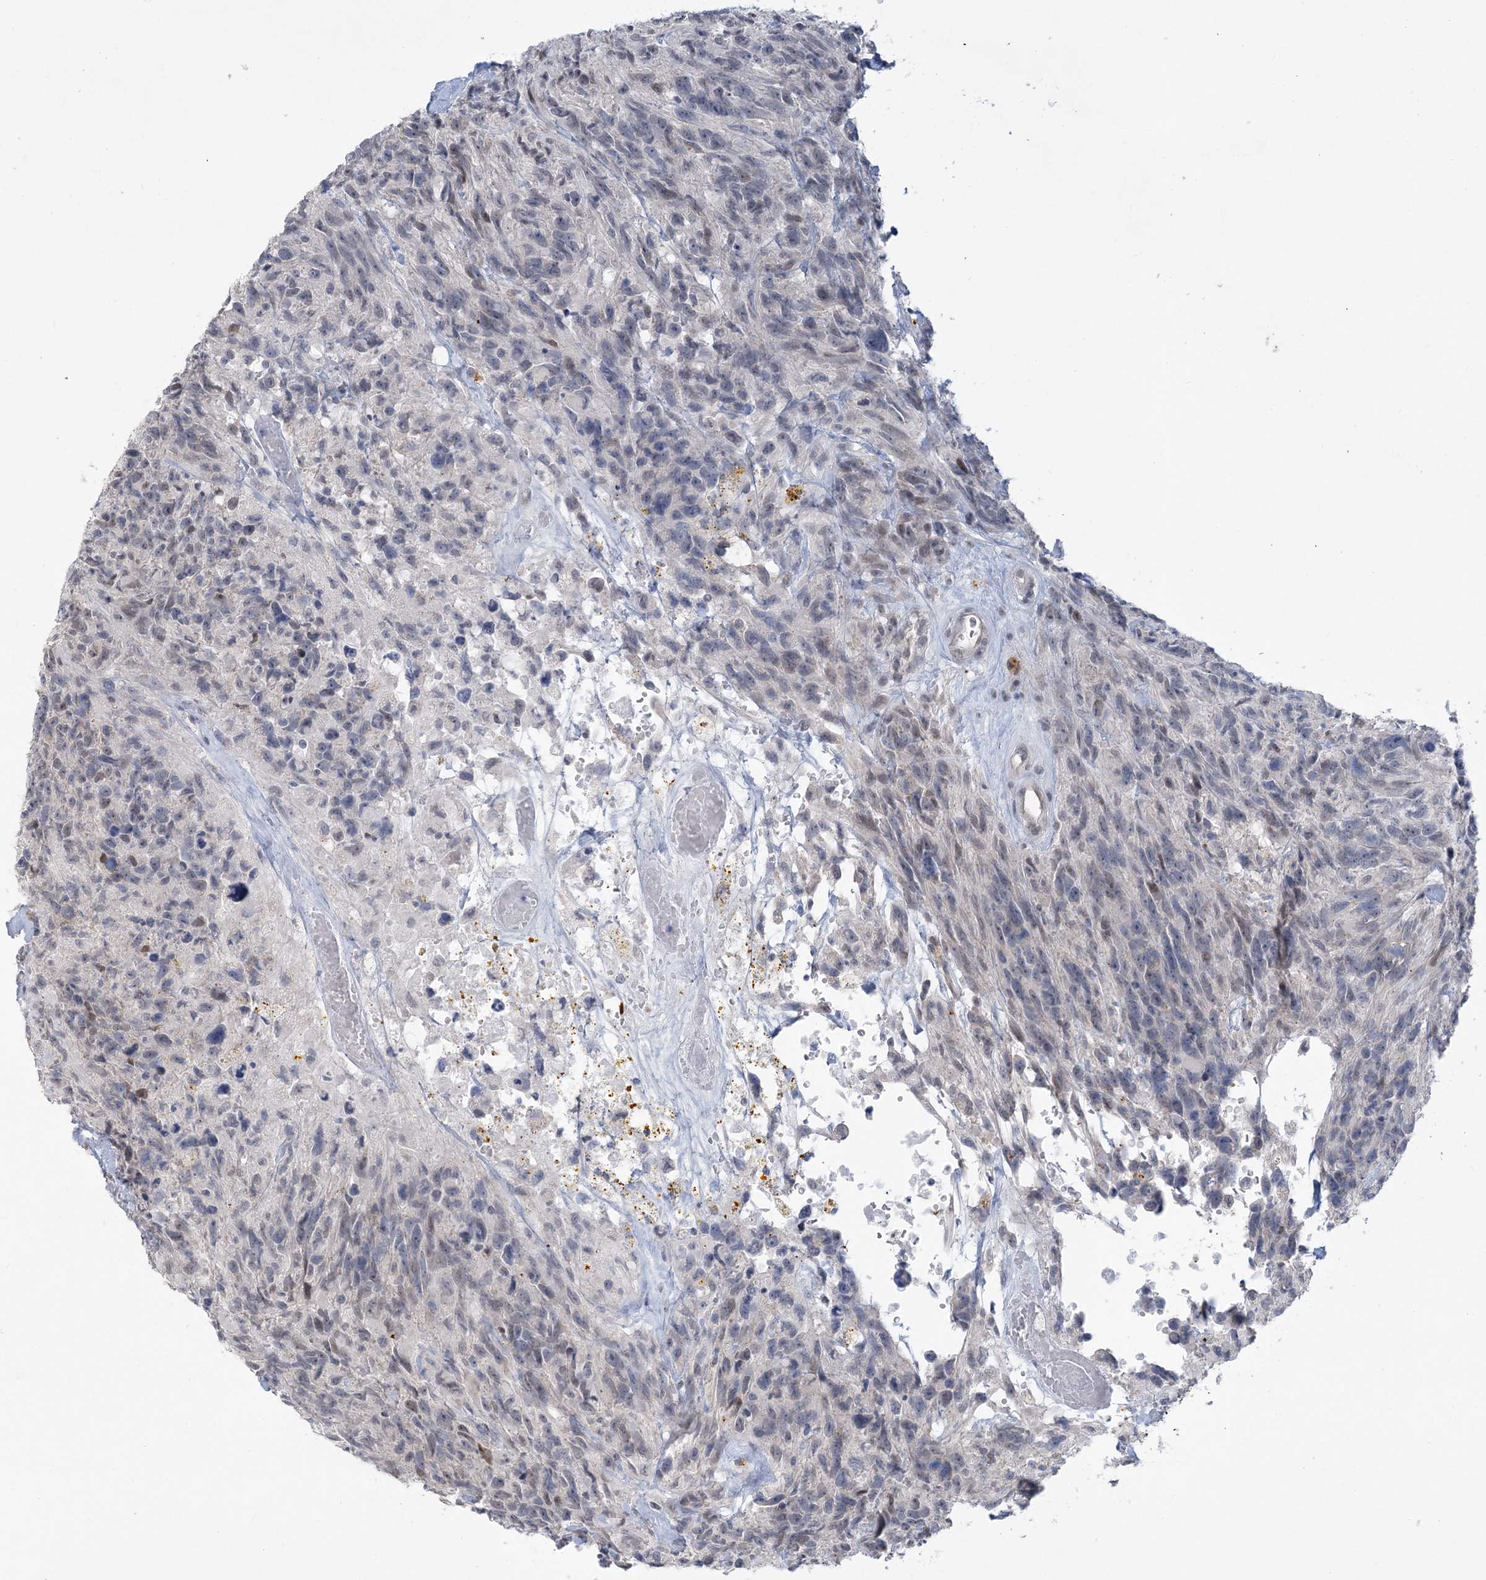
{"staining": {"intensity": "negative", "quantity": "none", "location": "none"}, "tissue": "glioma", "cell_type": "Tumor cells", "image_type": "cancer", "snomed": [{"axis": "morphology", "description": "Glioma, malignant, High grade"}, {"axis": "topography", "description": "Brain"}], "caption": "This is an immunohistochemistry image of high-grade glioma (malignant). There is no staining in tumor cells.", "gene": "WAC", "patient": {"sex": "male", "age": 69}}